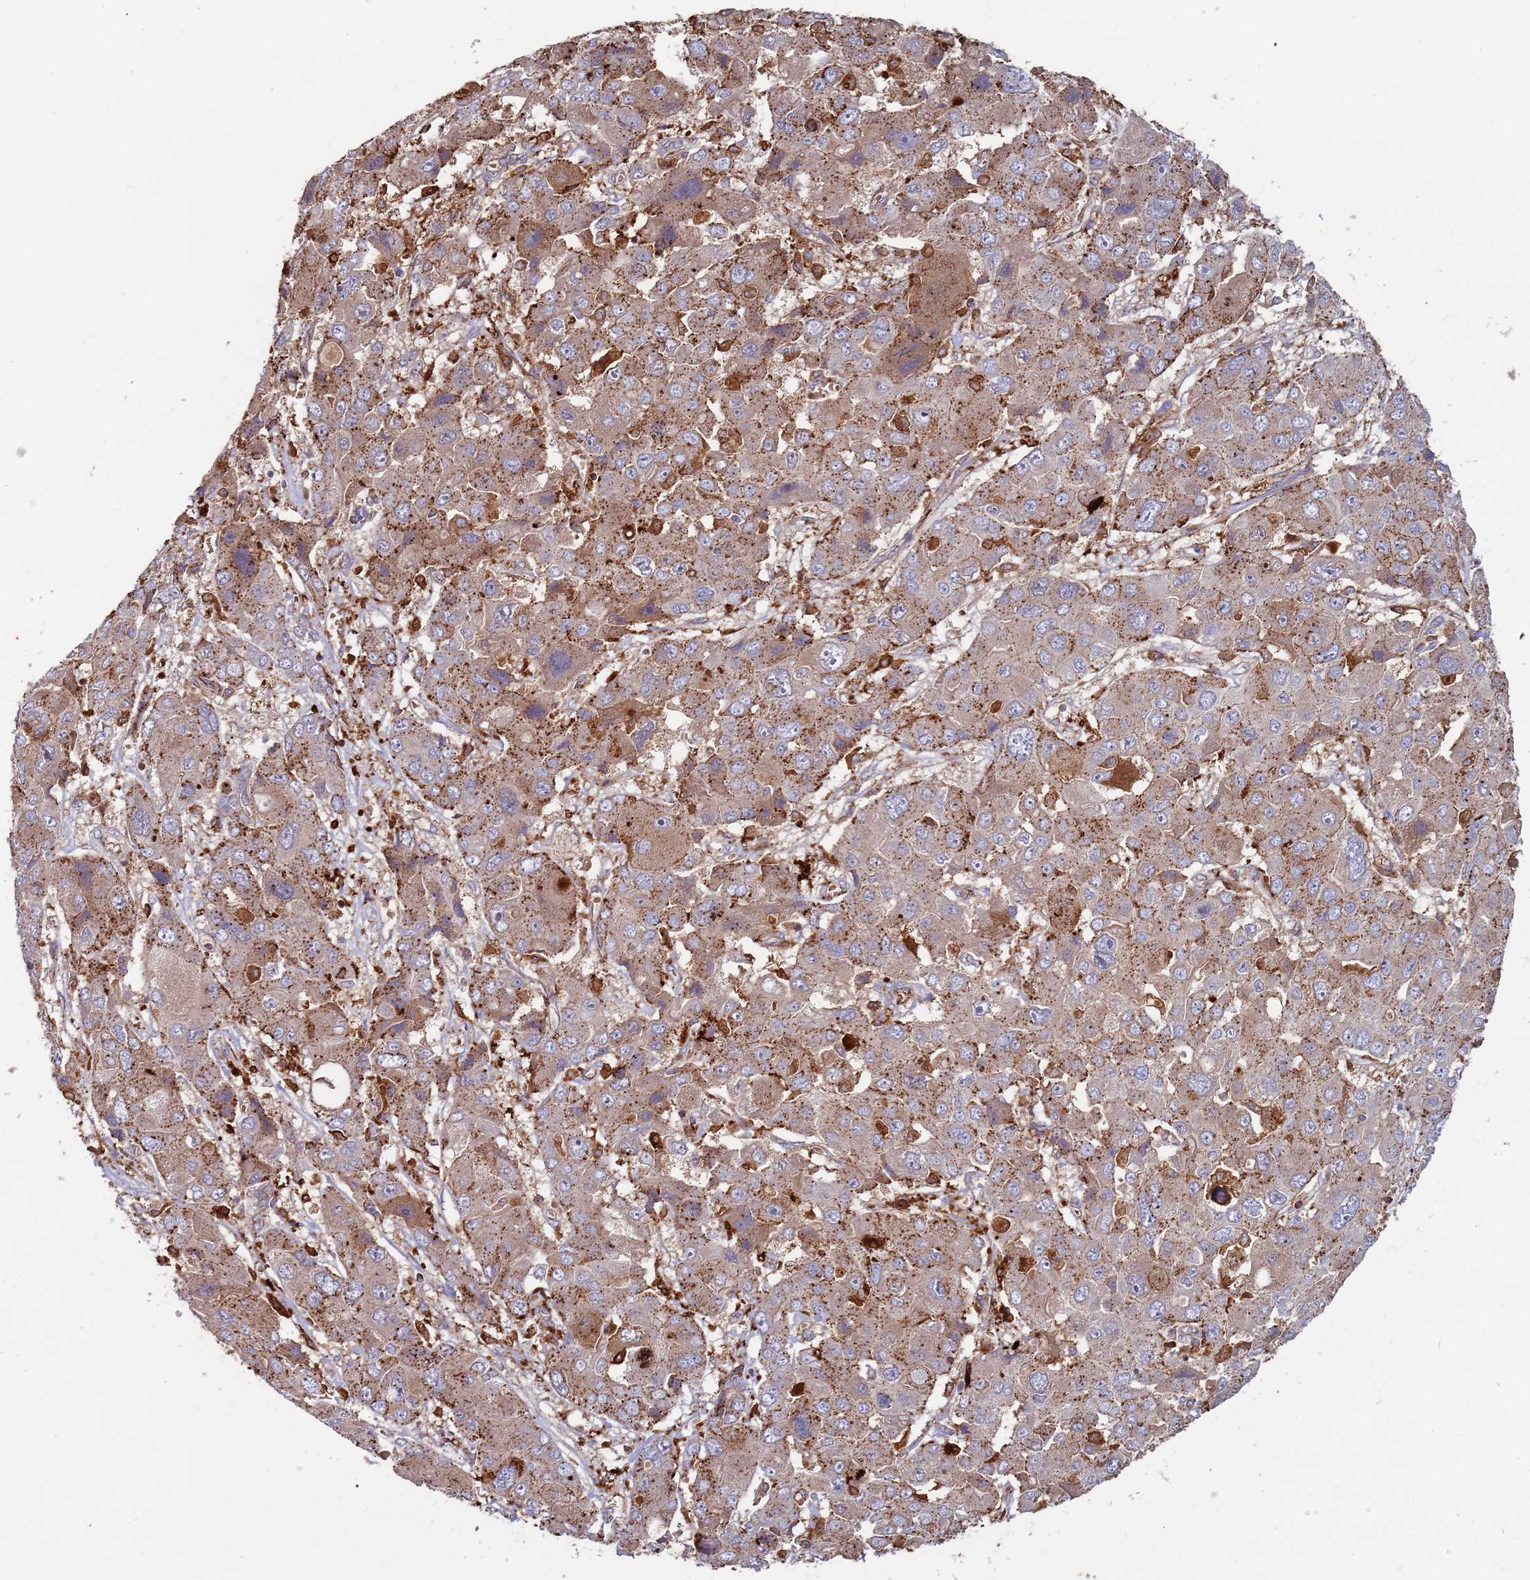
{"staining": {"intensity": "weak", "quantity": "25%-75%", "location": "cytoplasmic/membranous"}, "tissue": "liver cancer", "cell_type": "Tumor cells", "image_type": "cancer", "snomed": [{"axis": "morphology", "description": "Cholangiocarcinoma"}, {"axis": "topography", "description": "Liver"}], "caption": "Liver cancer (cholangiocarcinoma) stained with IHC reveals weak cytoplasmic/membranous expression in about 25%-75% of tumor cells. (DAB IHC with brightfield microscopy, high magnification).", "gene": "MALRD1", "patient": {"sex": "male", "age": 67}}